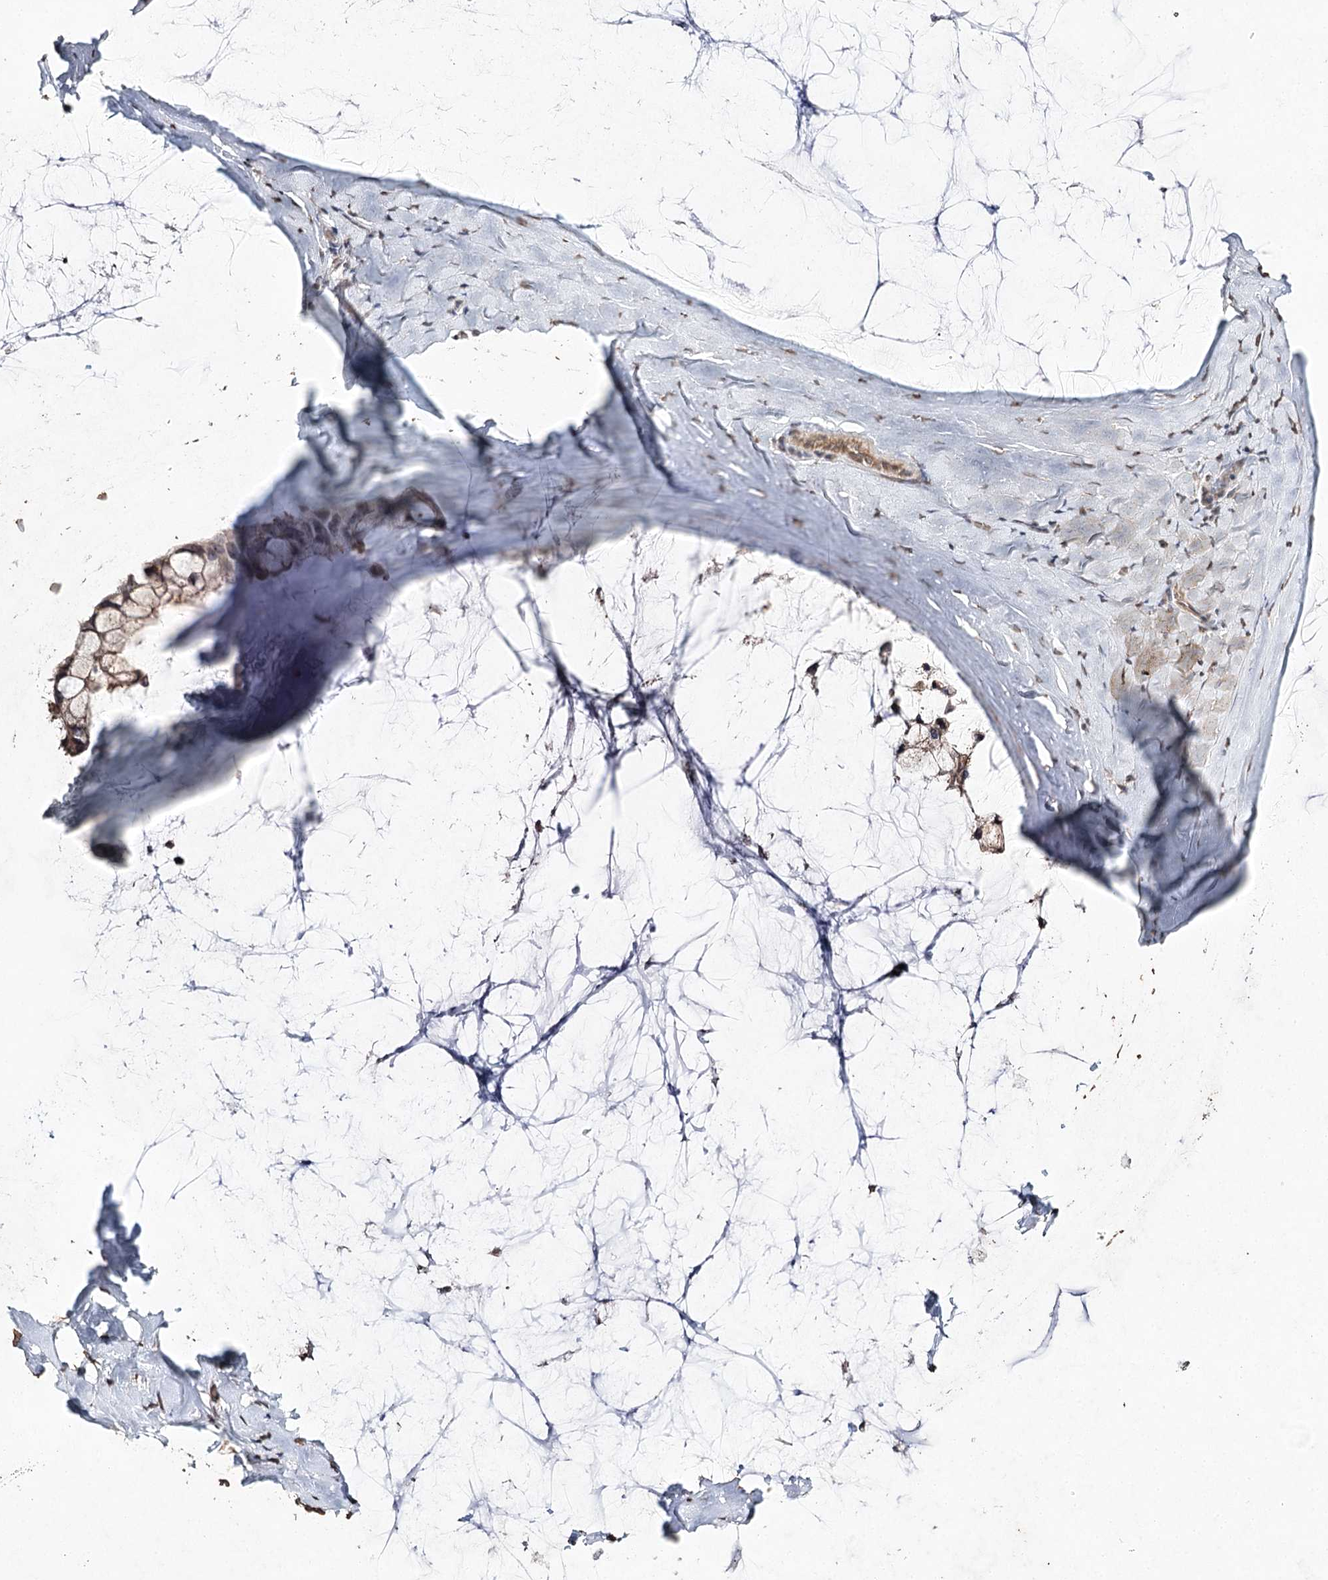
{"staining": {"intensity": "weak", "quantity": ">75%", "location": "cytoplasmic/membranous"}, "tissue": "ovarian cancer", "cell_type": "Tumor cells", "image_type": "cancer", "snomed": [{"axis": "morphology", "description": "Cystadenocarcinoma, mucinous, NOS"}, {"axis": "topography", "description": "Ovary"}], "caption": "High-magnification brightfield microscopy of ovarian cancer (mucinous cystadenocarcinoma) stained with DAB (3,3'-diaminobenzidine) (brown) and counterstained with hematoxylin (blue). tumor cells exhibit weak cytoplasmic/membranous staining is present in about>75% of cells.", "gene": "DMXL1", "patient": {"sex": "female", "age": 39}}